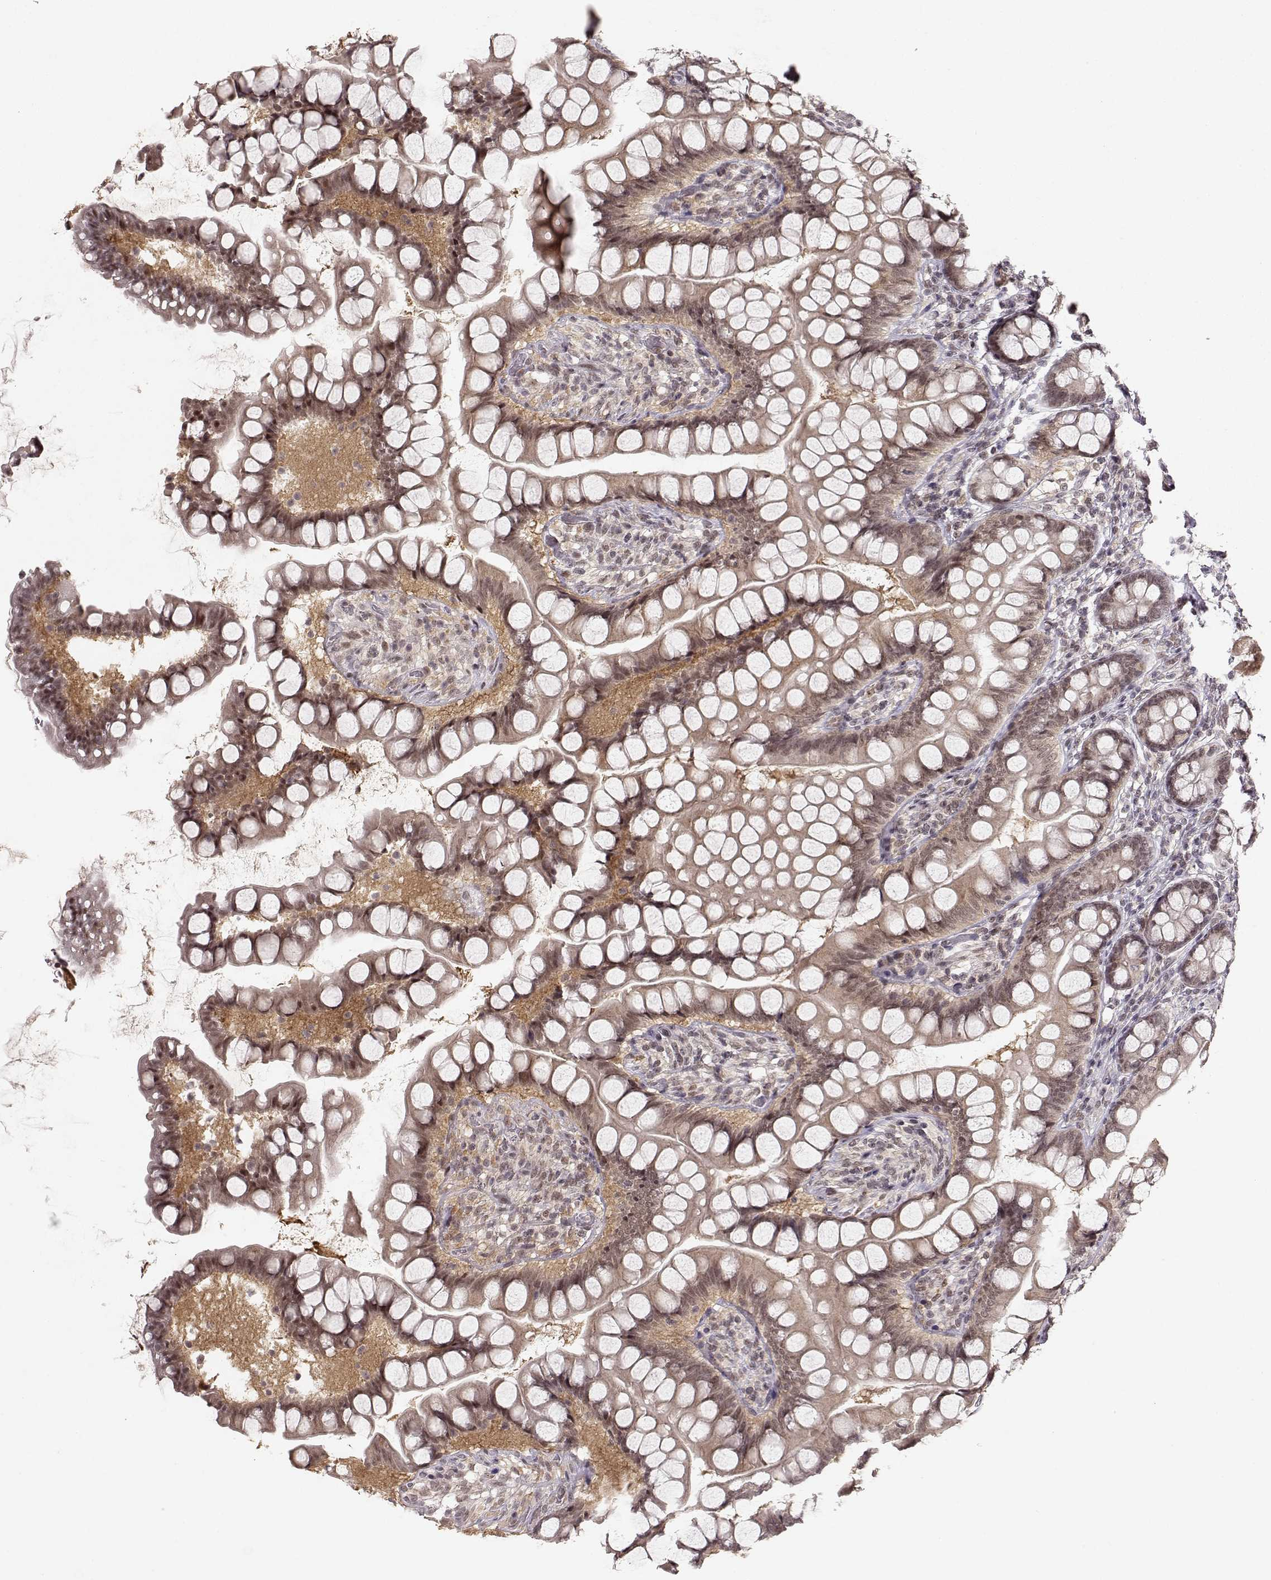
{"staining": {"intensity": "strong", "quantity": "25%-75%", "location": "nuclear"}, "tissue": "small intestine", "cell_type": "Glandular cells", "image_type": "normal", "snomed": [{"axis": "morphology", "description": "Normal tissue, NOS"}, {"axis": "topography", "description": "Small intestine"}], "caption": "The immunohistochemical stain highlights strong nuclear staining in glandular cells of normal small intestine.", "gene": "CSNK2A1", "patient": {"sex": "male", "age": 70}}